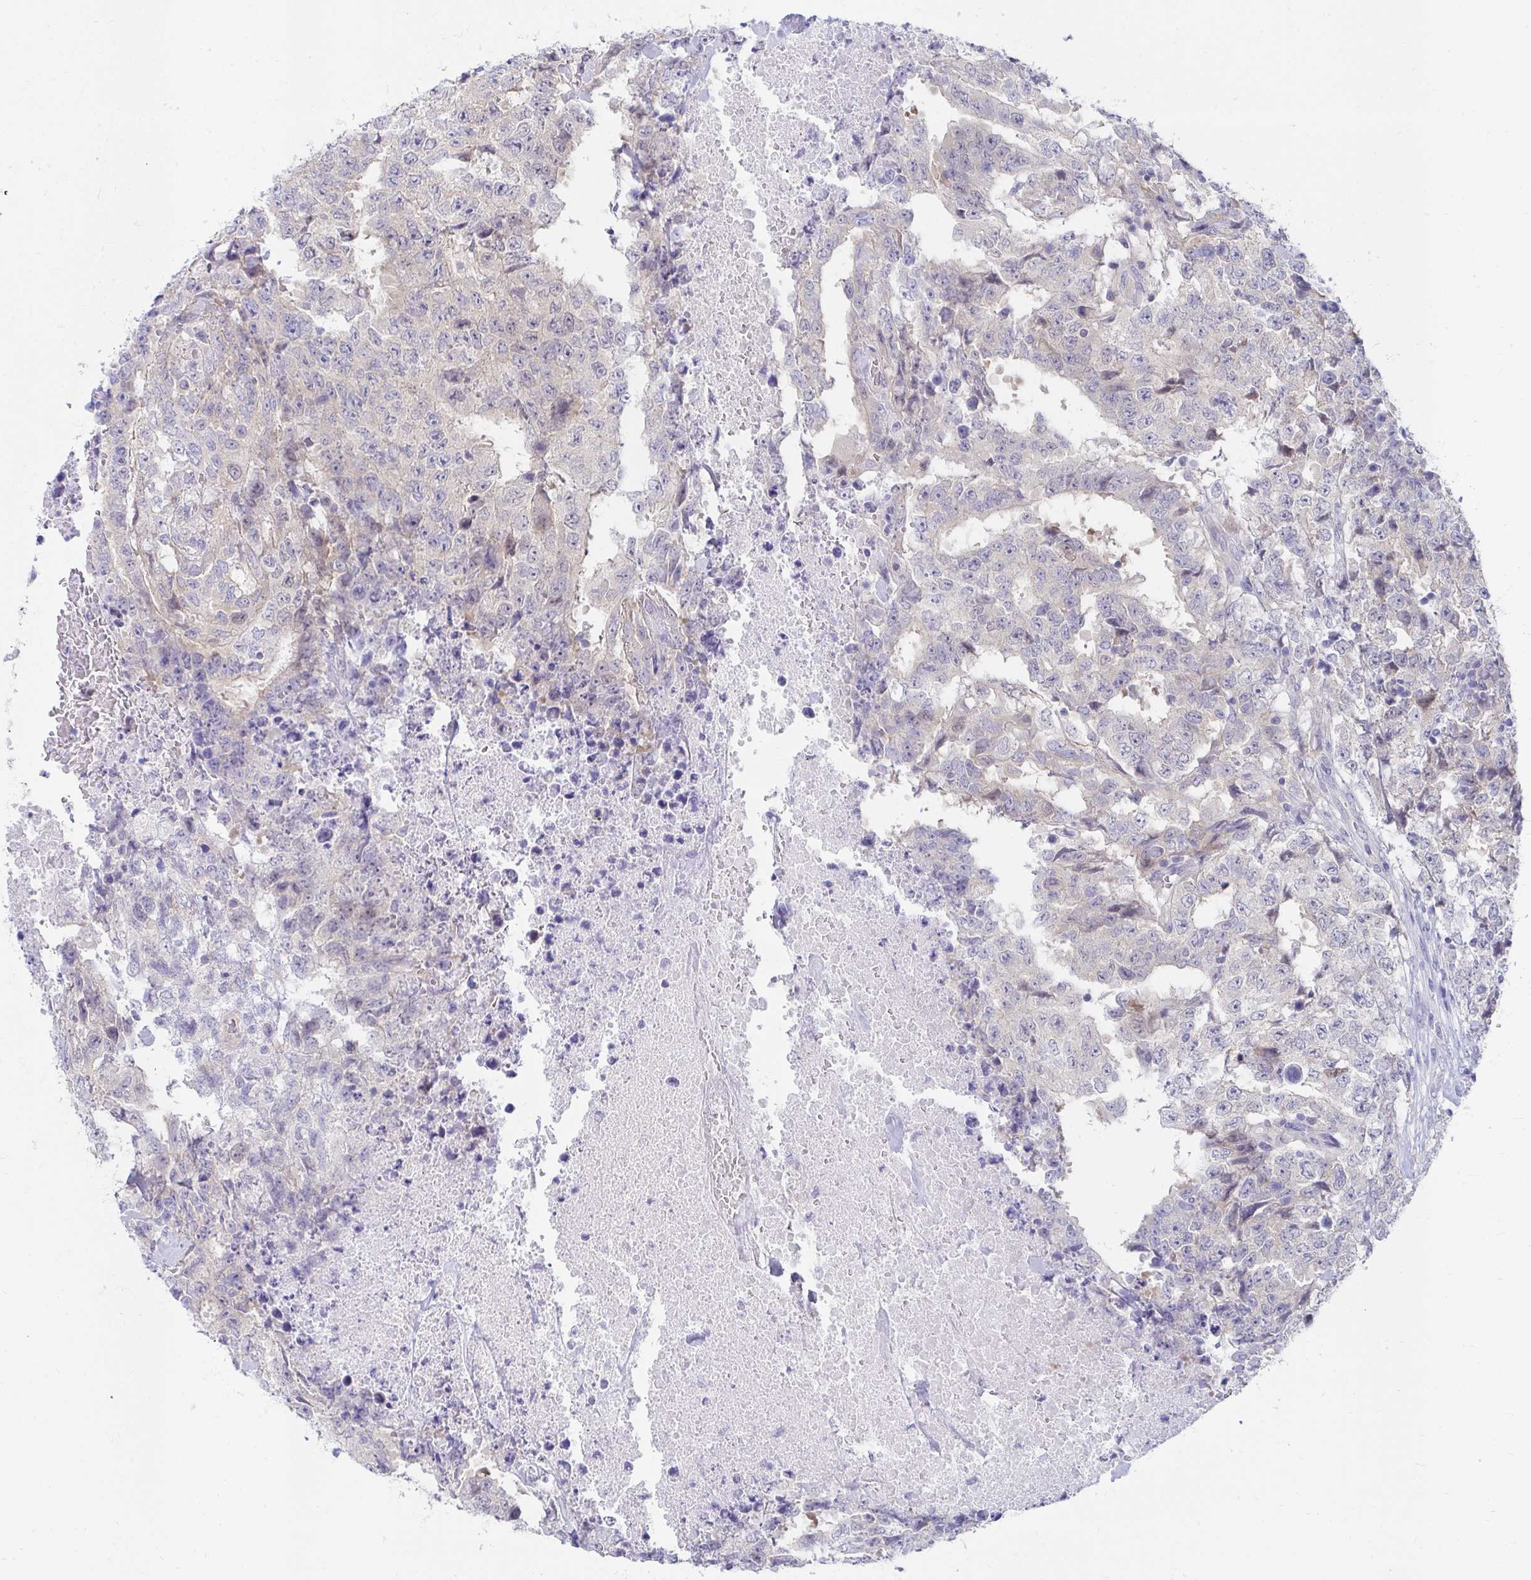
{"staining": {"intensity": "weak", "quantity": "<25%", "location": "cytoplasmic/membranous"}, "tissue": "testis cancer", "cell_type": "Tumor cells", "image_type": "cancer", "snomed": [{"axis": "morphology", "description": "Carcinoma, Embryonal, NOS"}, {"axis": "topography", "description": "Testis"}], "caption": "The immunohistochemistry (IHC) photomicrograph has no significant positivity in tumor cells of testis embryonal carcinoma tissue.", "gene": "C19orf81", "patient": {"sex": "male", "age": 24}}